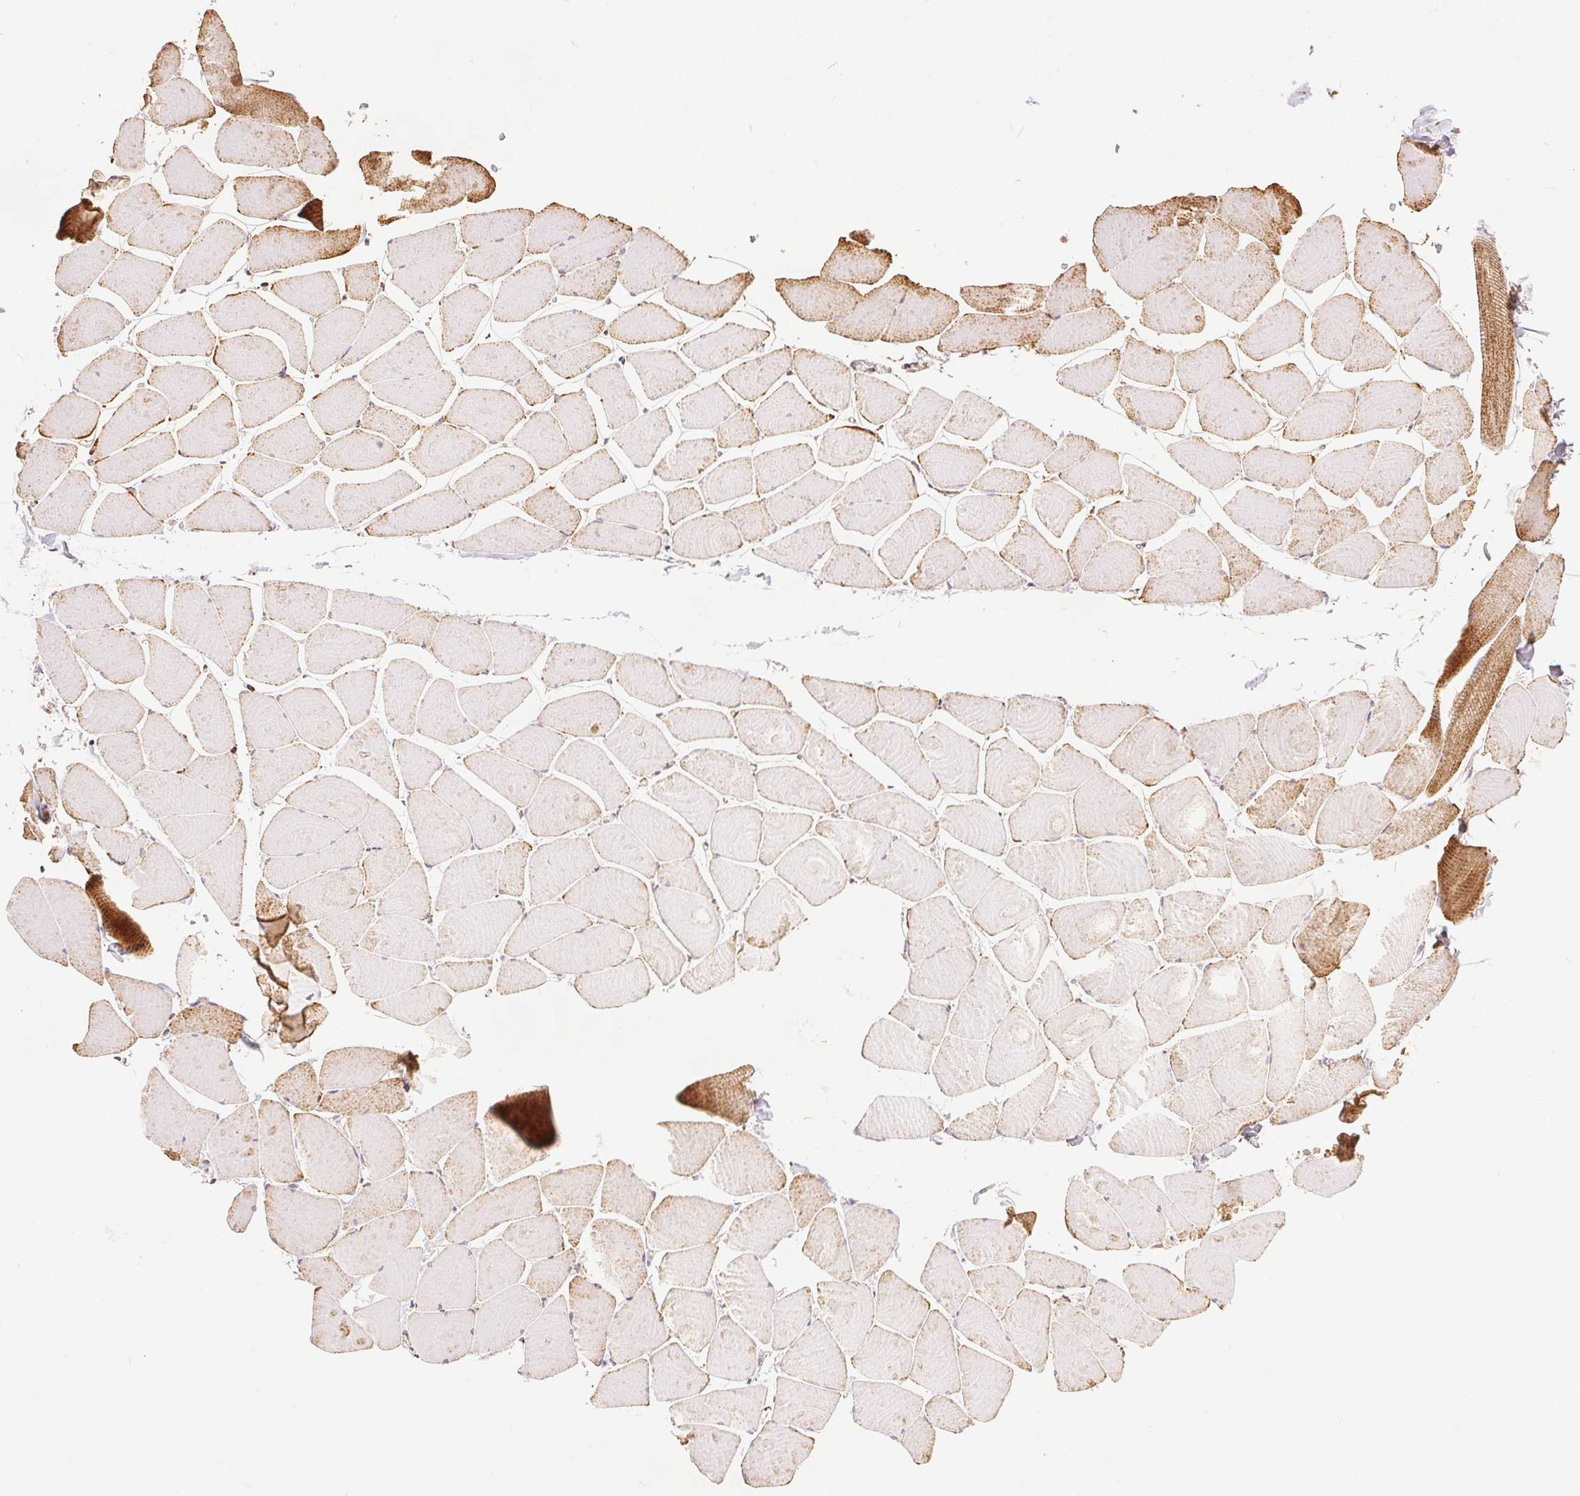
{"staining": {"intensity": "moderate", "quantity": "25%-75%", "location": "cytoplasmic/membranous"}, "tissue": "skeletal muscle", "cell_type": "Myocytes", "image_type": "normal", "snomed": [{"axis": "morphology", "description": "Normal tissue, NOS"}, {"axis": "topography", "description": "Skeletal muscle"}], "caption": "The immunohistochemical stain highlights moderate cytoplasmic/membranous staining in myocytes of normal skeletal muscle. (DAB (3,3'-diaminobenzidine) IHC with brightfield microscopy, high magnification).", "gene": "SDHB", "patient": {"sex": "male", "age": 25}}